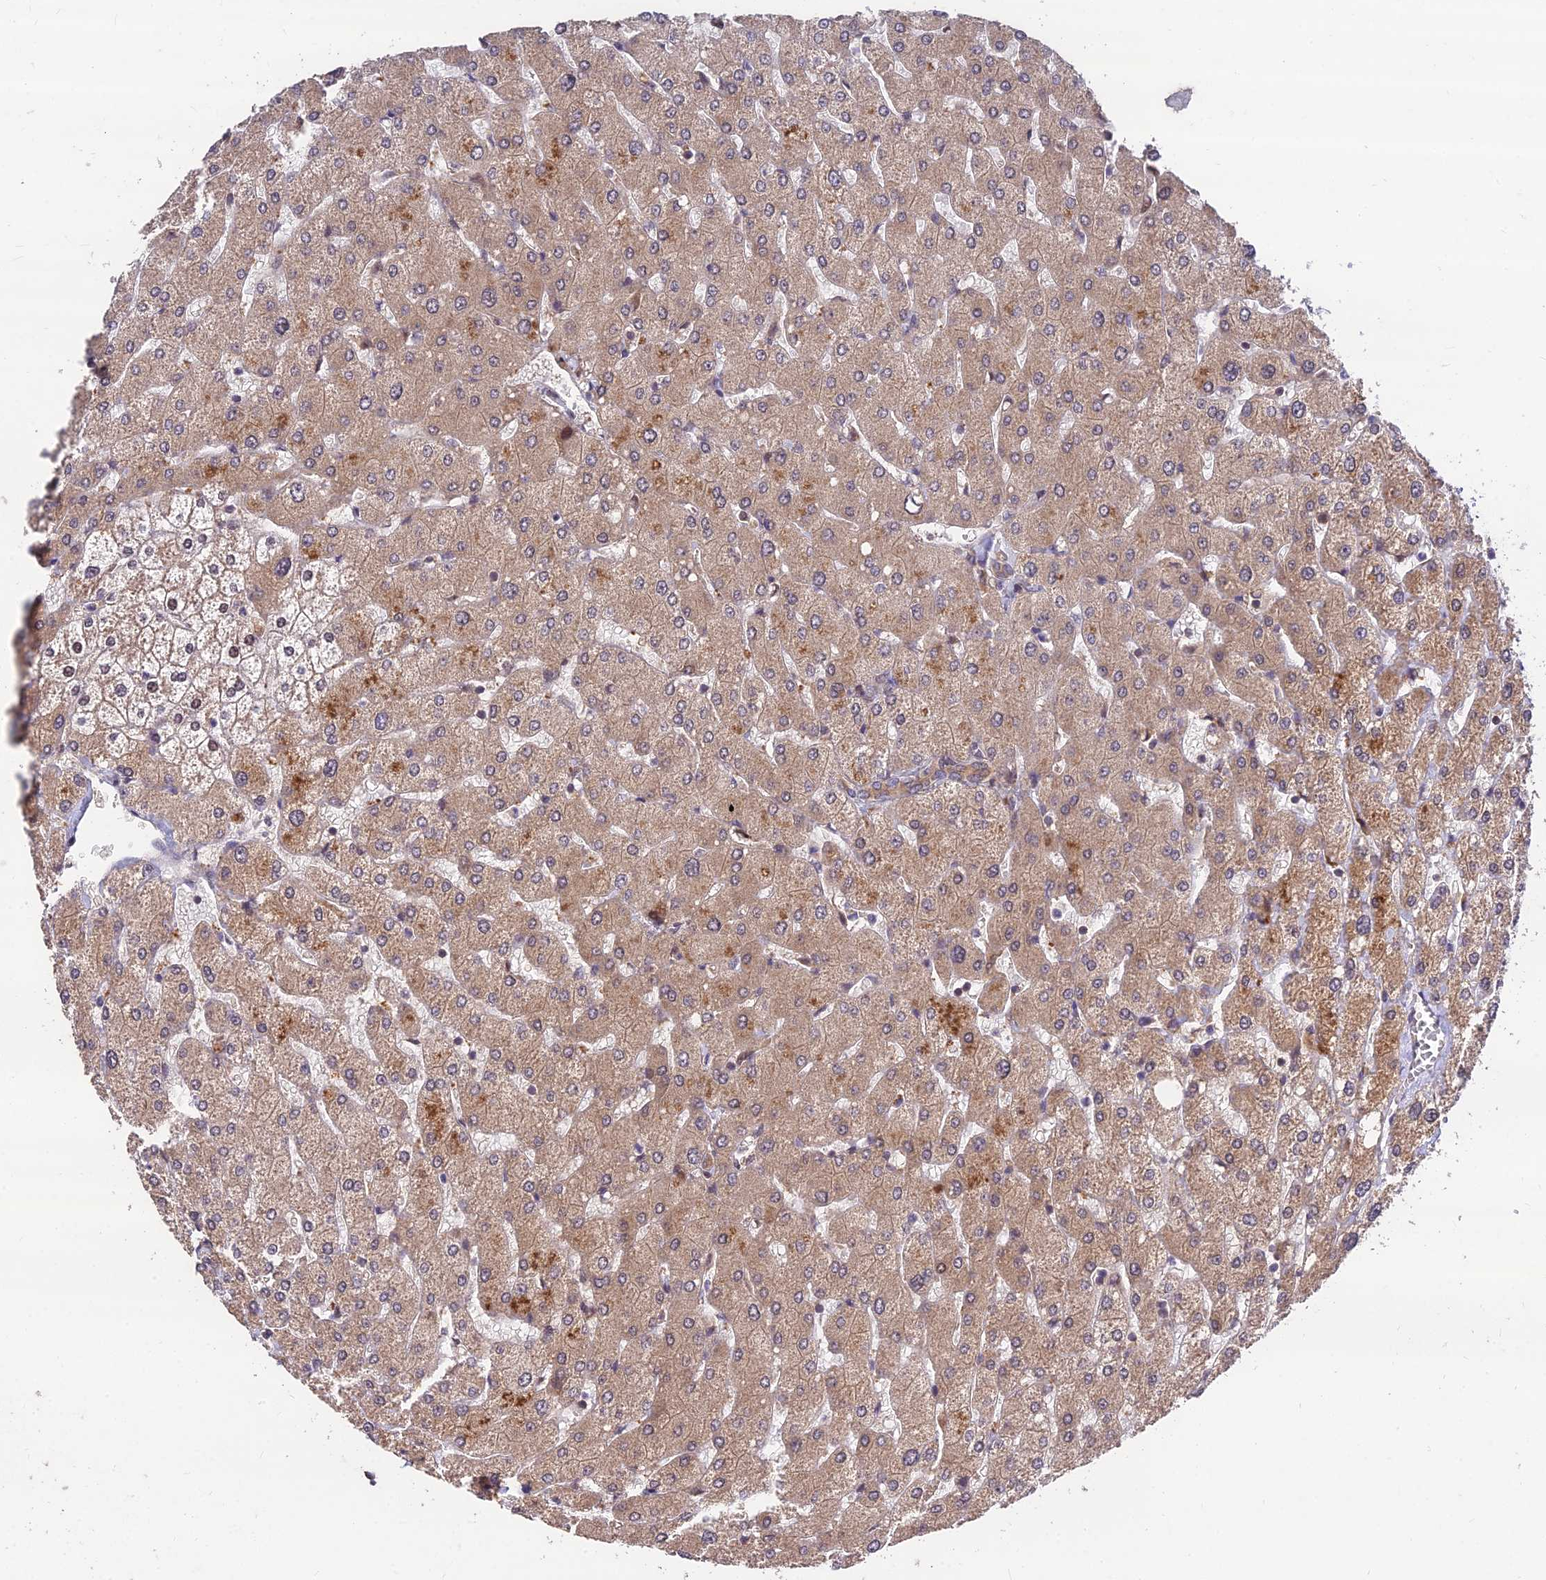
{"staining": {"intensity": "weak", "quantity": ">75%", "location": "cytoplasmic/membranous"}, "tissue": "liver", "cell_type": "Cholangiocytes", "image_type": "normal", "snomed": [{"axis": "morphology", "description": "Normal tissue, NOS"}, {"axis": "topography", "description": "Liver"}], "caption": "Immunohistochemistry (DAB) staining of benign human liver displays weak cytoplasmic/membranous protein staining in approximately >75% of cholangiocytes. The staining is performed using DAB brown chromogen to label protein expression. The nuclei are counter-stained blue using hematoxylin.", "gene": "MKKS", "patient": {"sex": "male", "age": 55}}